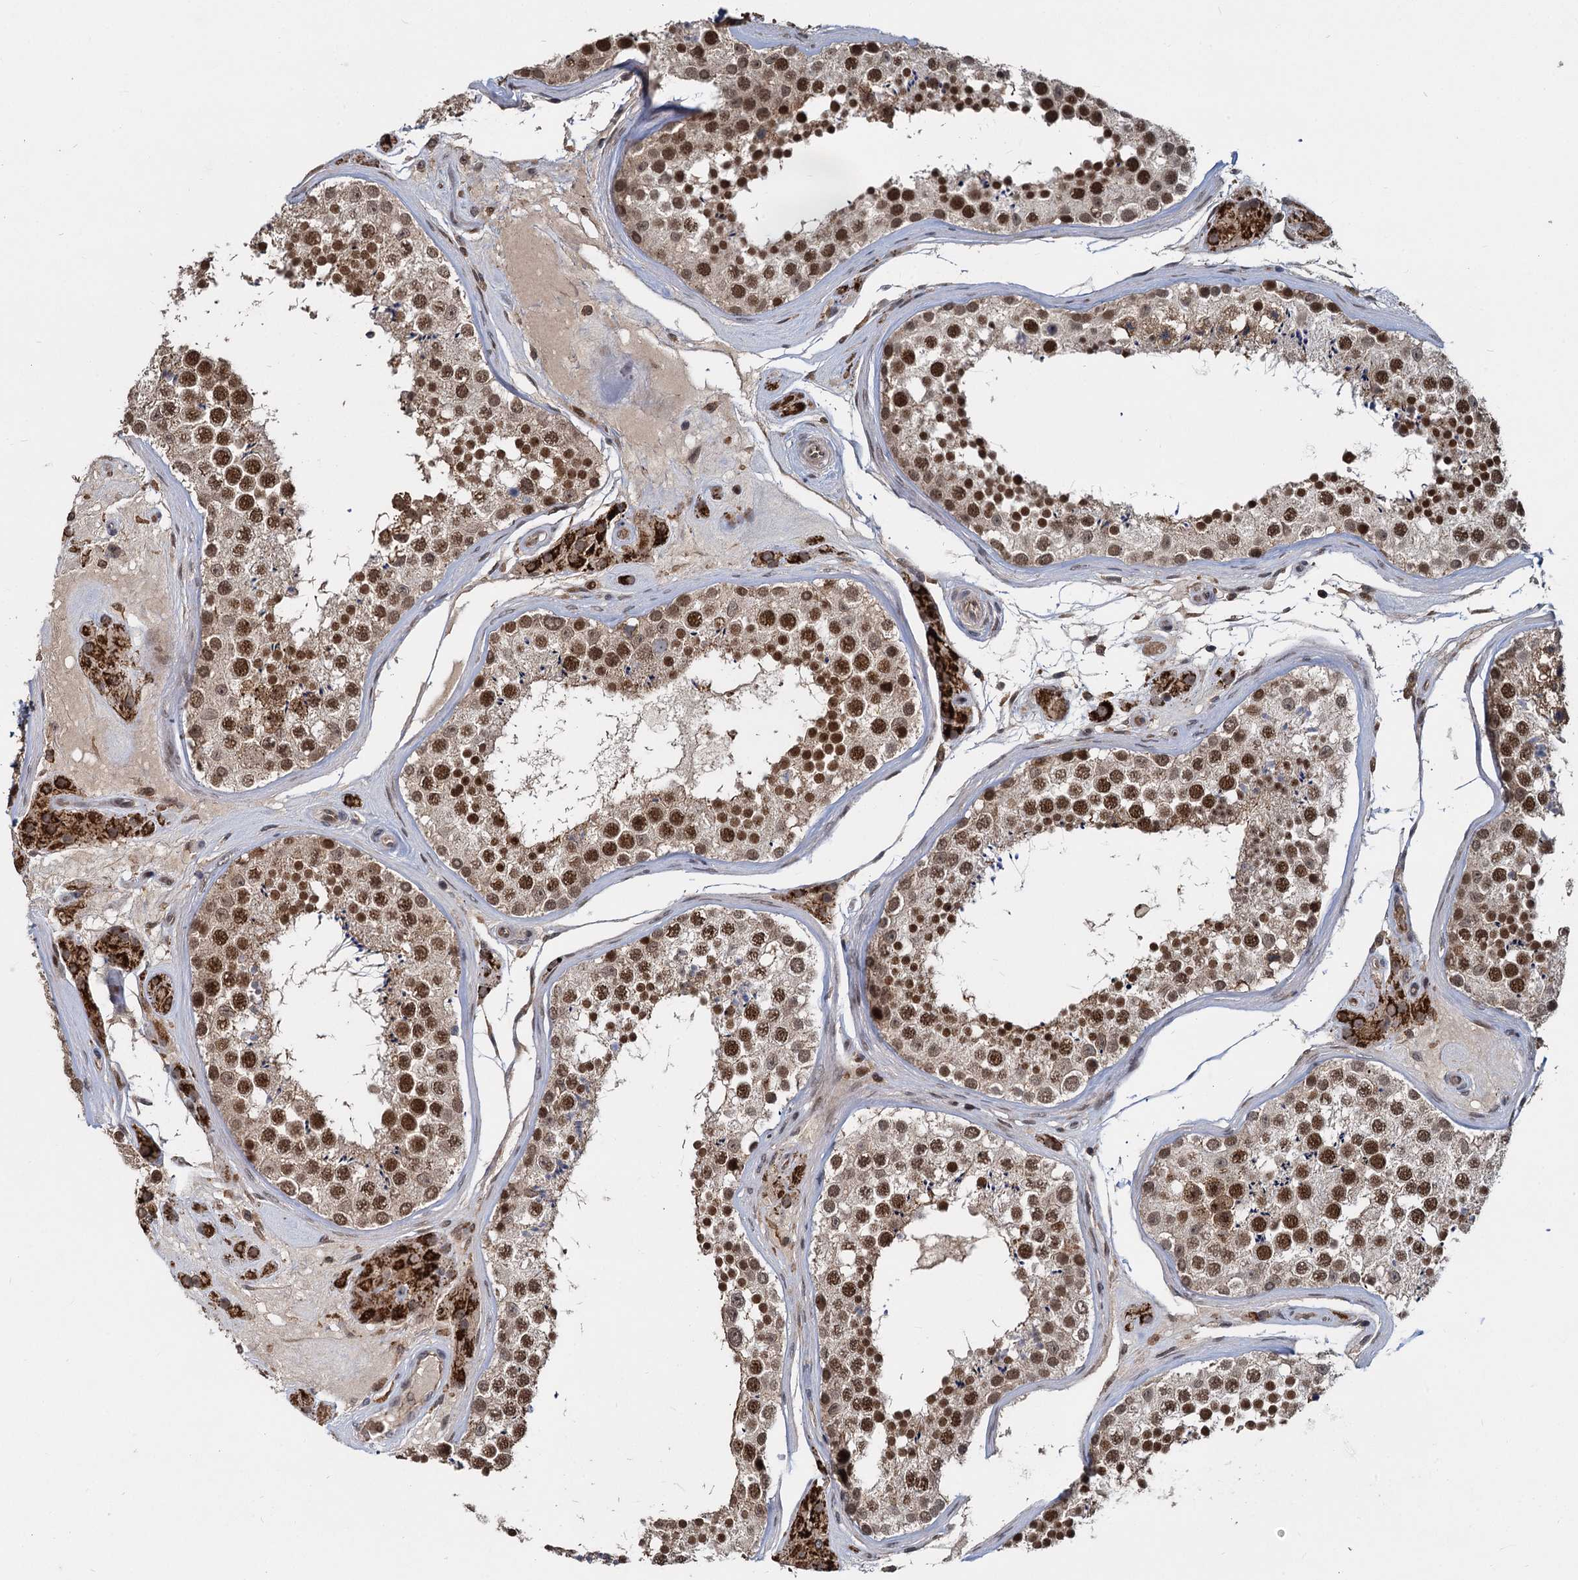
{"staining": {"intensity": "strong", "quantity": ">75%", "location": "nuclear"}, "tissue": "testis", "cell_type": "Cells in seminiferous ducts", "image_type": "normal", "snomed": [{"axis": "morphology", "description": "Normal tissue, NOS"}, {"axis": "topography", "description": "Testis"}], "caption": "Testis stained with DAB (3,3'-diaminobenzidine) IHC displays high levels of strong nuclear expression in about >75% of cells in seminiferous ducts.", "gene": "FANCI", "patient": {"sex": "male", "age": 46}}